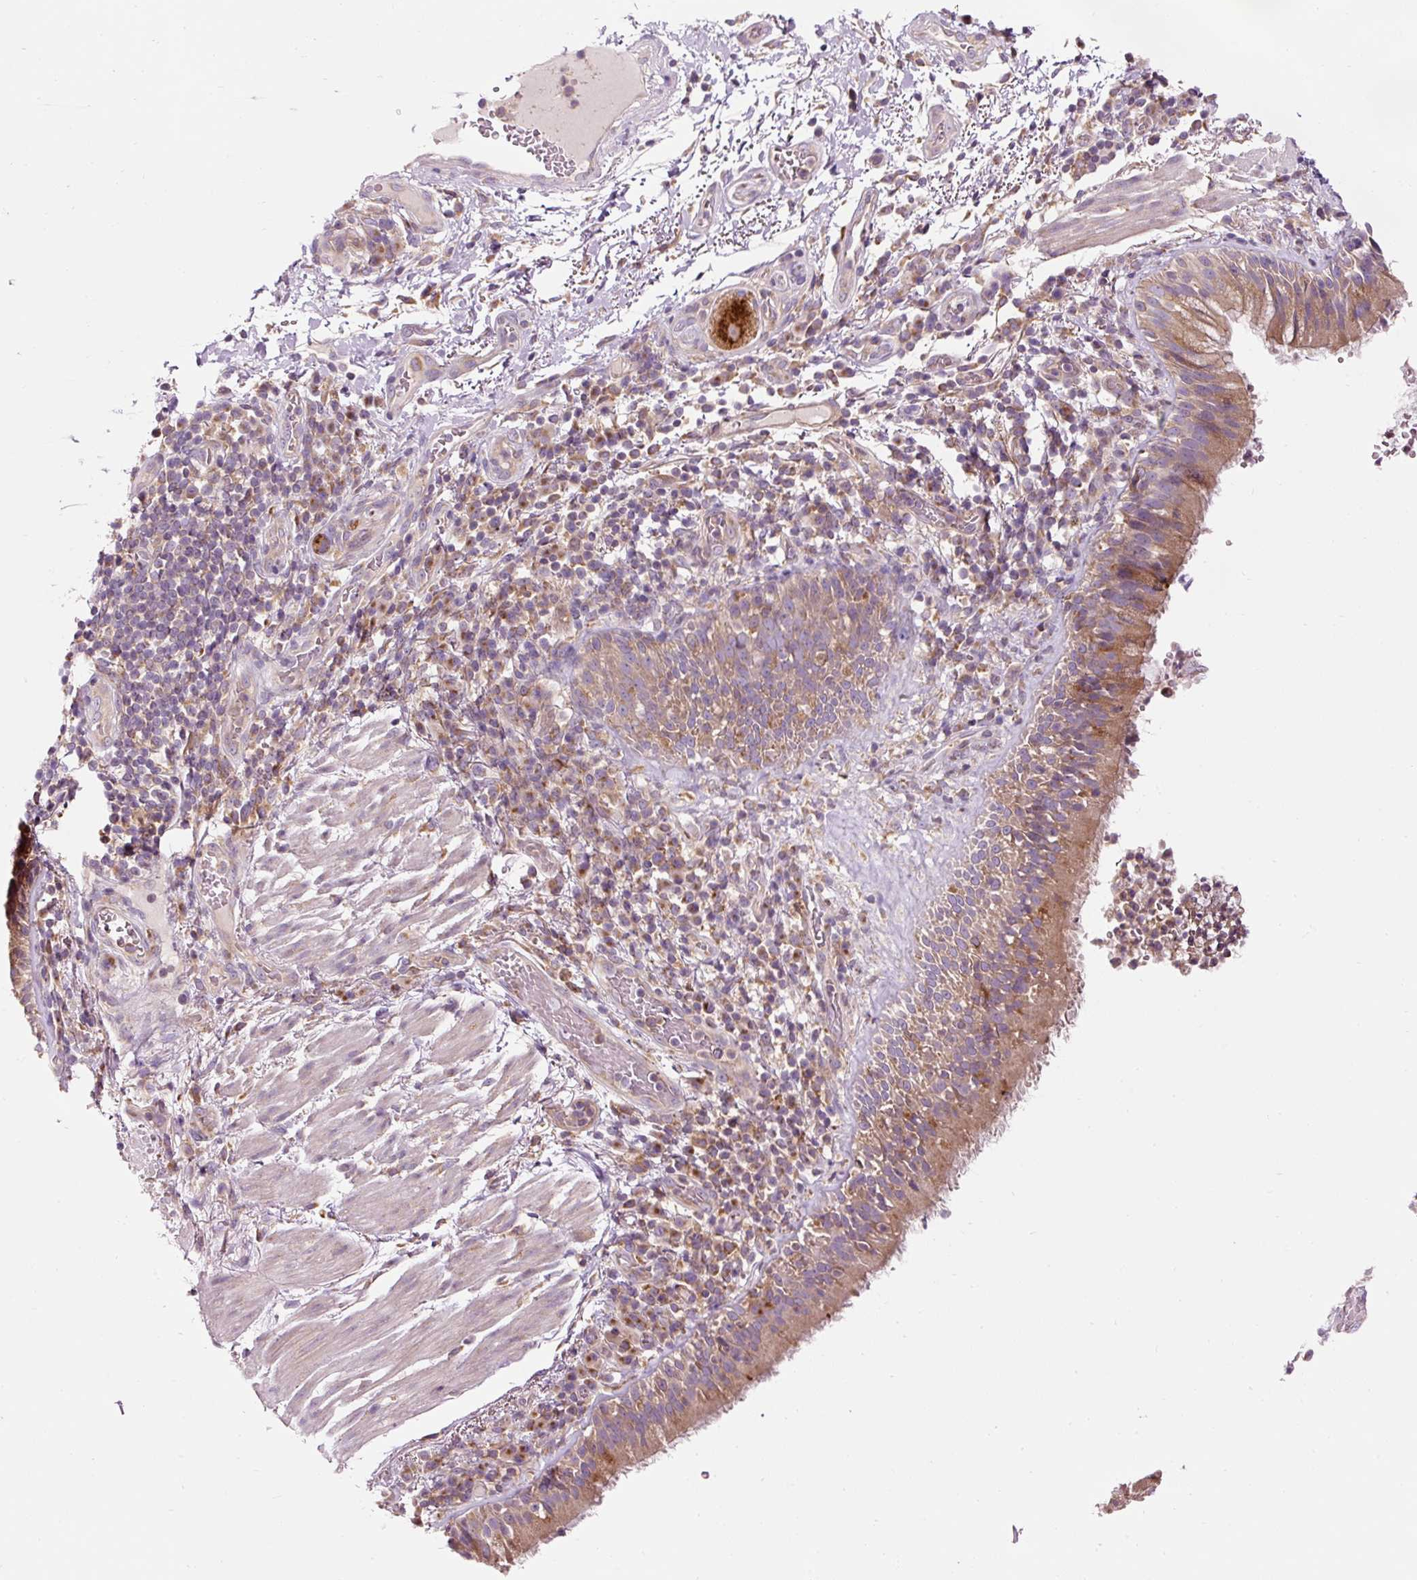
{"staining": {"intensity": "moderate", "quantity": ">75%", "location": "cytoplasmic/membranous"}, "tissue": "bronchus", "cell_type": "Respiratory epithelial cells", "image_type": "normal", "snomed": [{"axis": "morphology", "description": "Normal tissue, NOS"}, {"axis": "topography", "description": "Cartilage tissue"}, {"axis": "topography", "description": "Bronchus"}], "caption": "About >75% of respiratory epithelial cells in unremarkable human bronchus show moderate cytoplasmic/membranous protein staining as visualized by brown immunohistochemical staining.", "gene": "NAPA", "patient": {"sex": "male", "age": 56}}